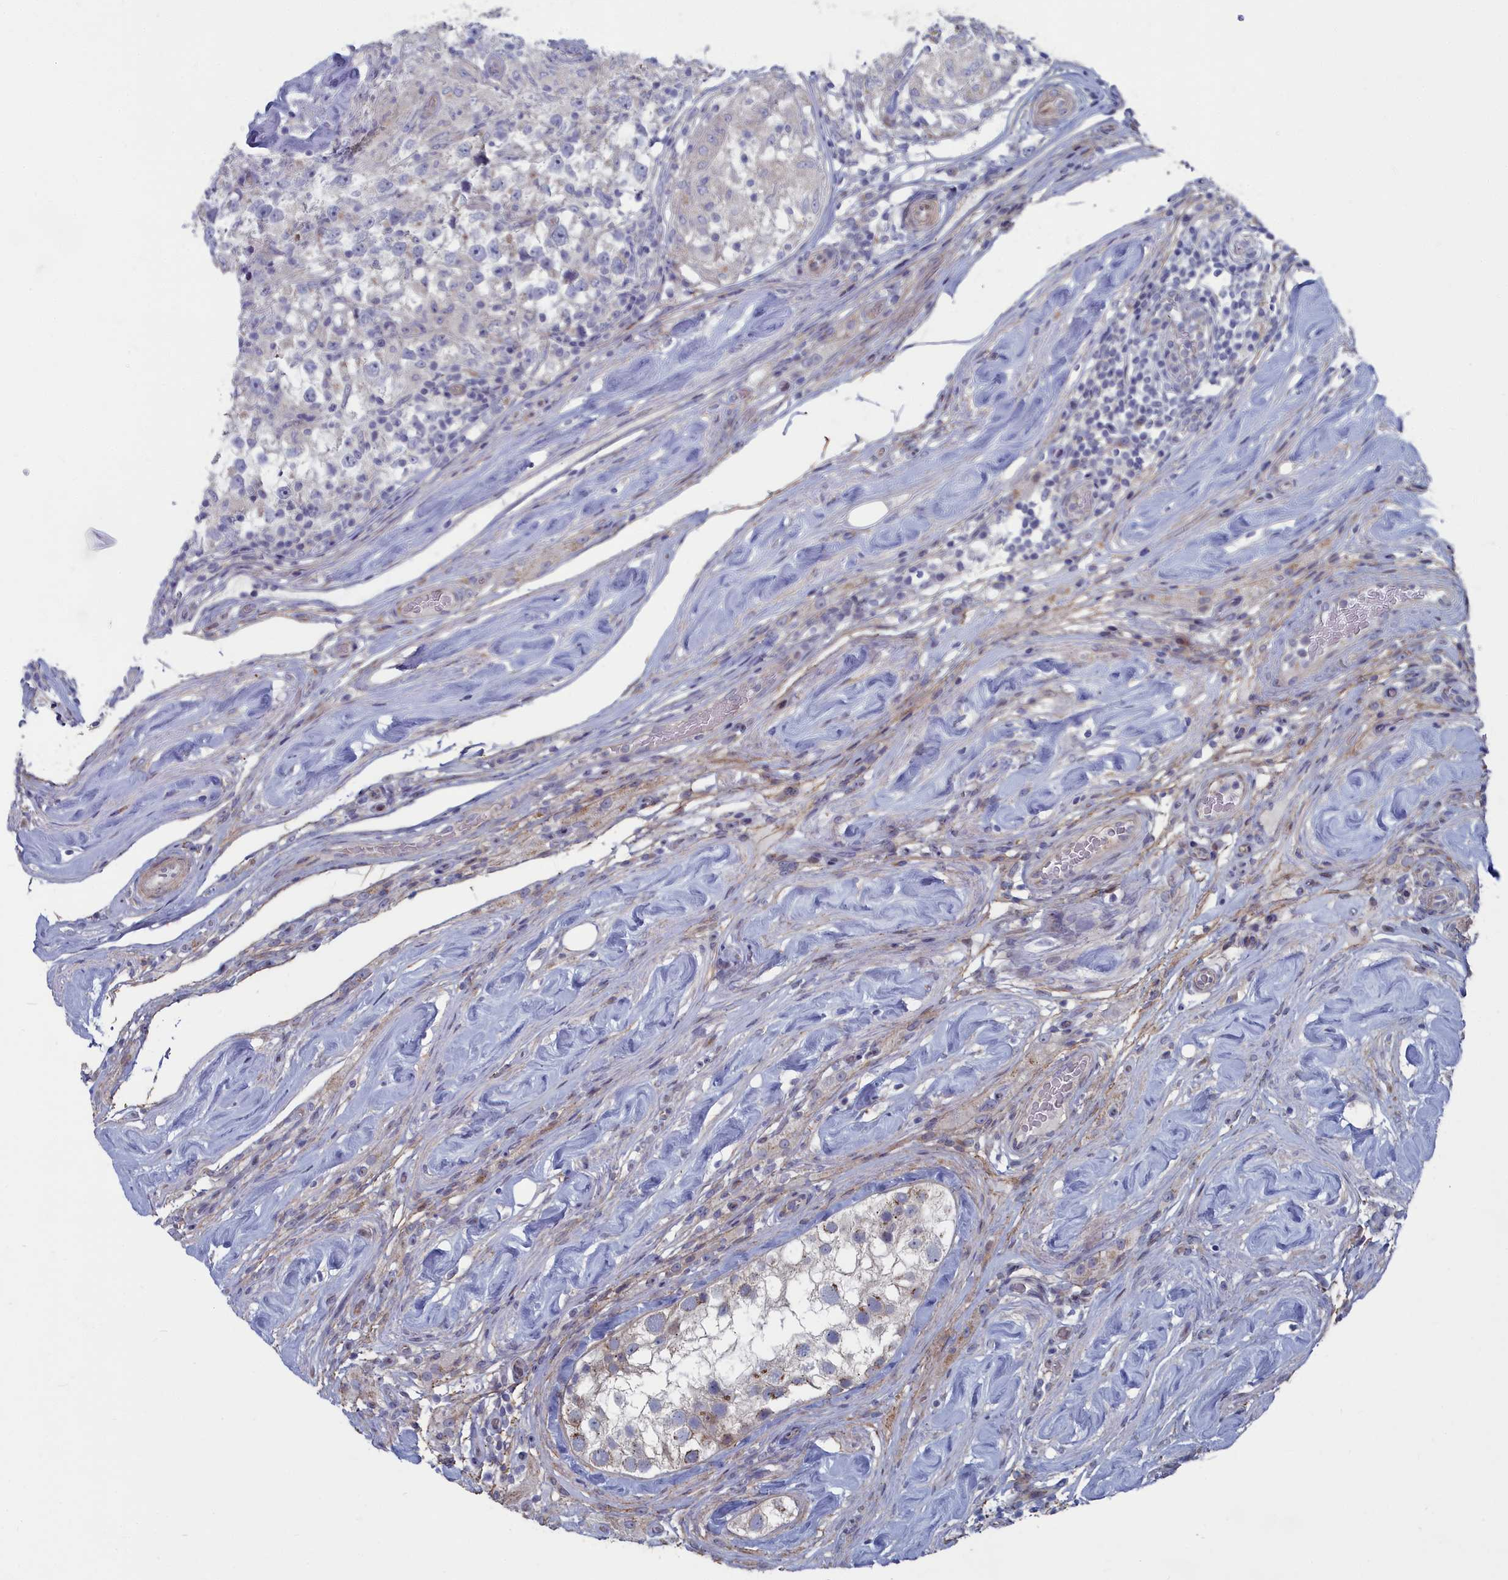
{"staining": {"intensity": "negative", "quantity": "none", "location": "none"}, "tissue": "testis cancer", "cell_type": "Tumor cells", "image_type": "cancer", "snomed": [{"axis": "morphology", "description": "Seminoma, NOS"}, {"axis": "topography", "description": "Testis"}], "caption": "Immunohistochemistry photomicrograph of neoplastic tissue: human testis seminoma stained with DAB (3,3'-diaminobenzidine) exhibits no significant protein positivity in tumor cells.", "gene": "SHISAL2A", "patient": {"sex": "male", "age": 46}}